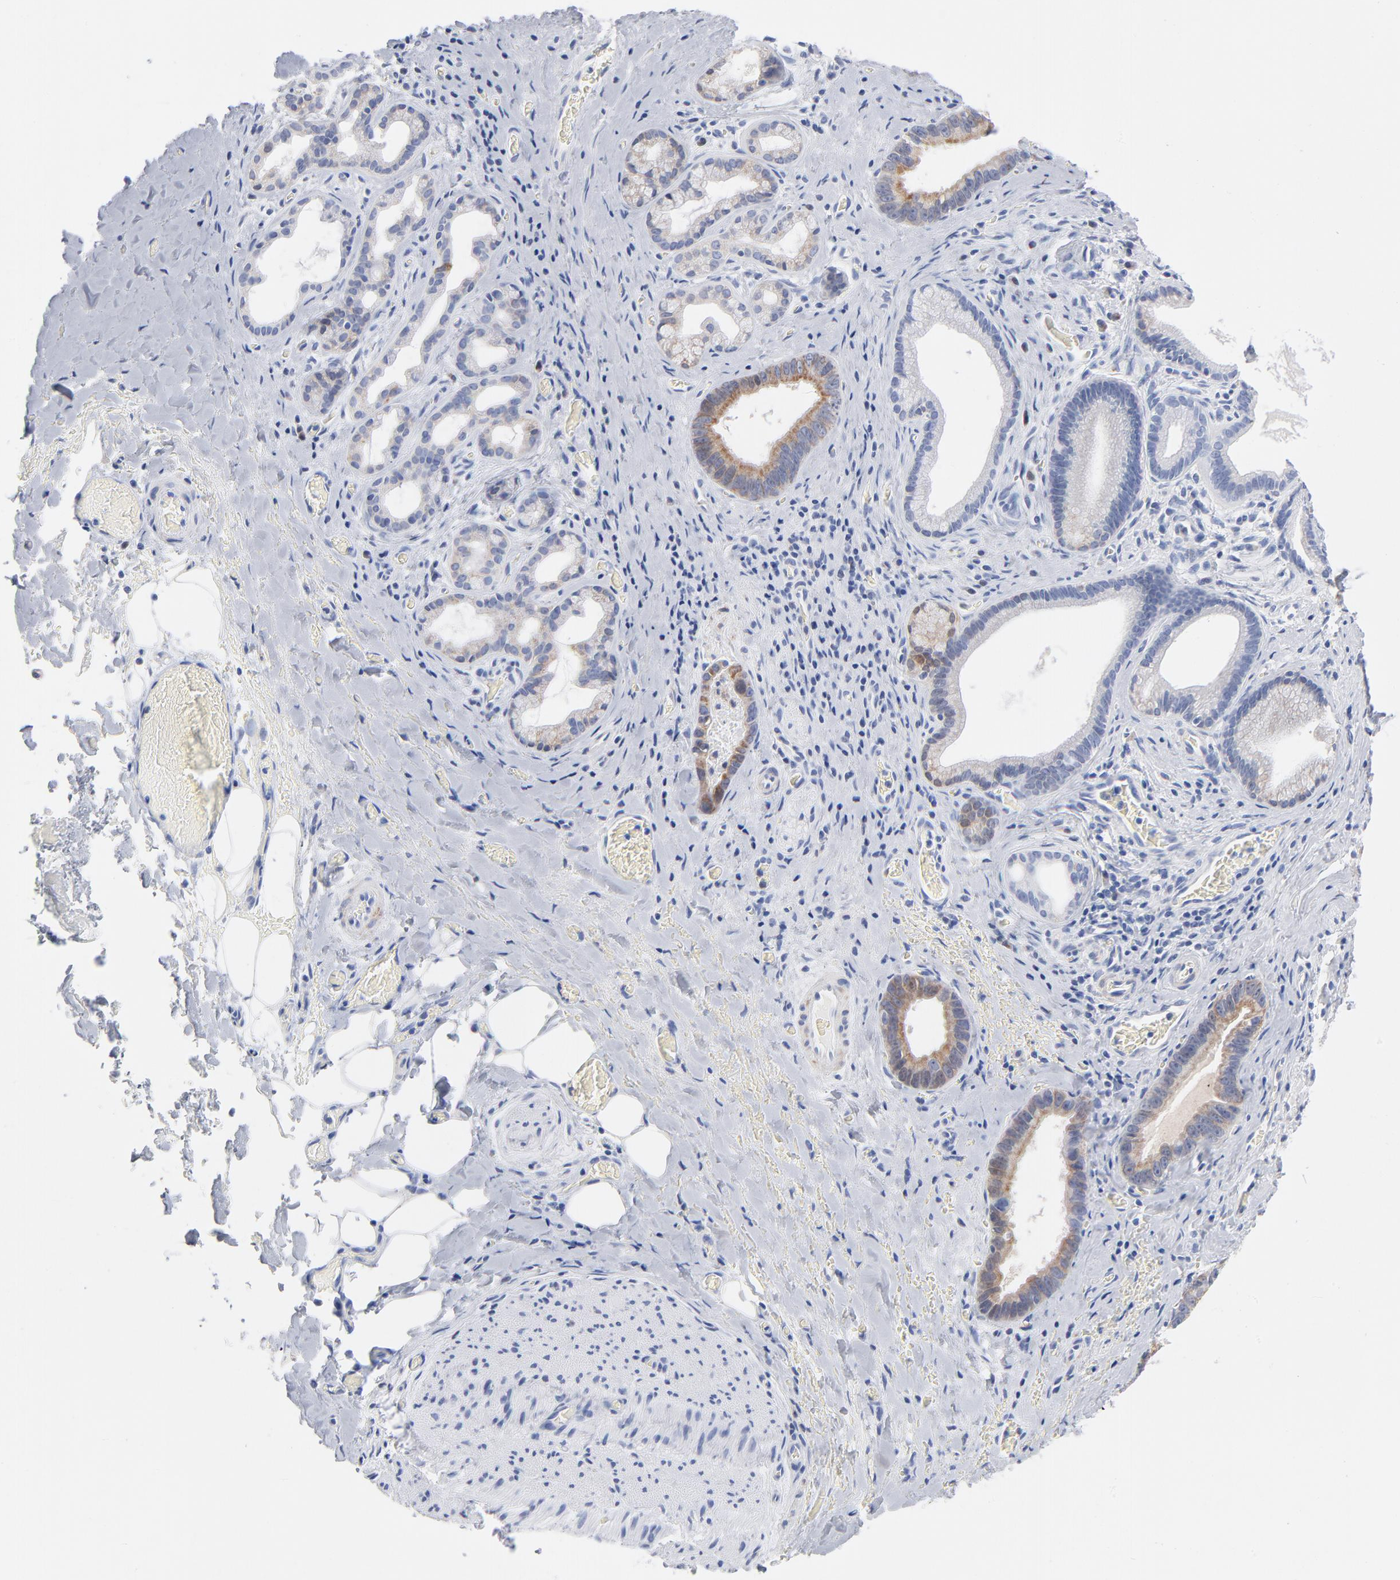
{"staining": {"intensity": "moderate", "quantity": "25%-75%", "location": "cytoplasmic/membranous"}, "tissue": "liver cancer", "cell_type": "Tumor cells", "image_type": "cancer", "snomed": [{"axis": "morphology", "description": "Cholangiocarcinoma"}, {"axis": "topography", "description": "Liver"}], "caption": "IHC histopathology image of cholangiocarcinoma (liver) stained for a protein (brown), which demonstrates medium levels of moderate cytoplasmic/membranous expression in approximately 25%-75% of tumor cells.", "gene": "CHCHD10", "patient": {"sex": "female", "age": 55}}